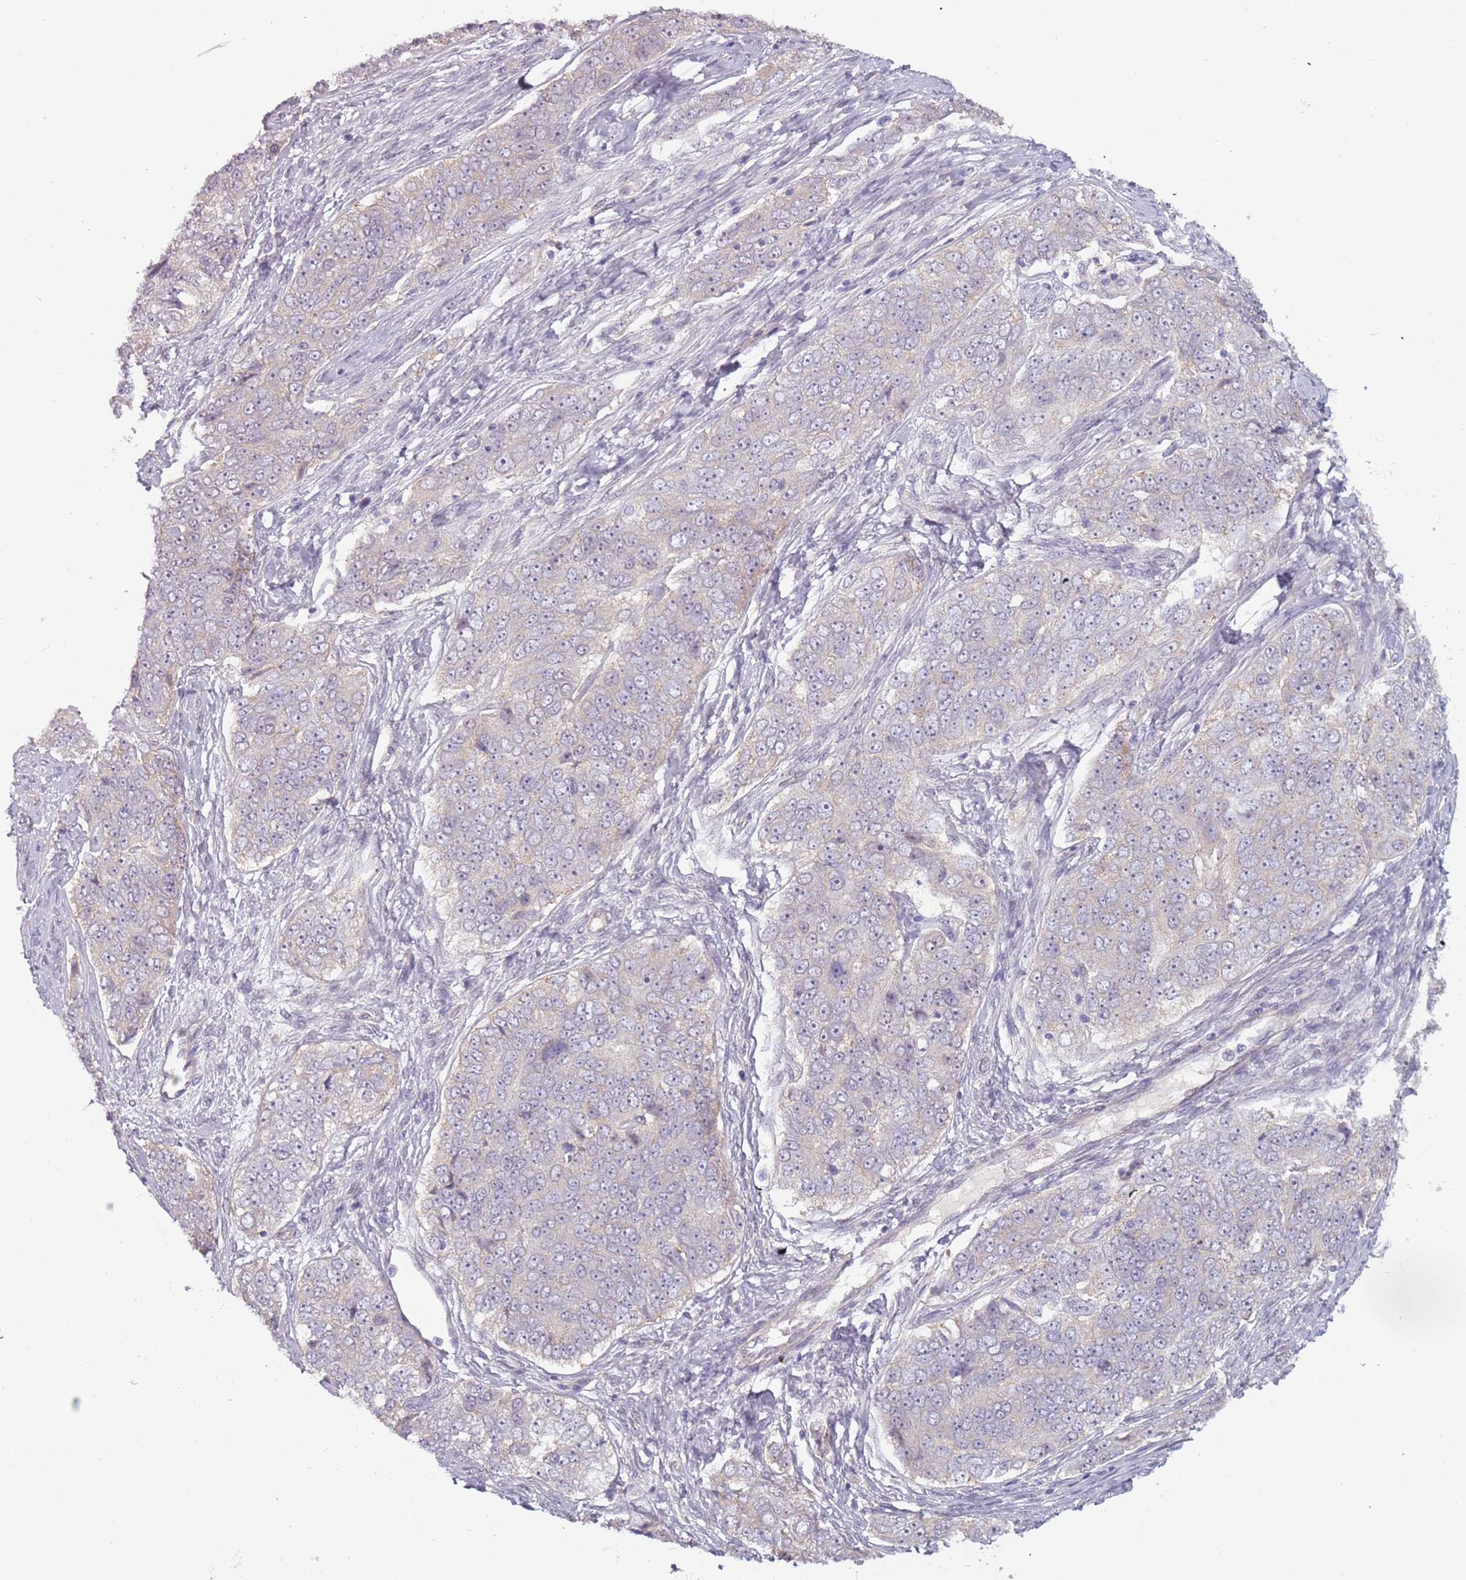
{"staining": {"intensity": "negative", "quantity": "none", "location": "none"}, "tissue": "ovarian cancer", "cell_type": "Tumor cells", "image_type": "cancer", "snomed": [{"axis": "morphology", "description": "Carcinoma, endometroid"}, {"axis": "topography", "description": "Ovary"}], "caption": "An immunohistochemistry photomicrograph of endometroid carcinoma (ovarian) is shown. There is no staining in tumor cells of endometroid carcinoma (ovarian).", "gene": "RFX2", "patient": {"sex": "female", "age": 51}}